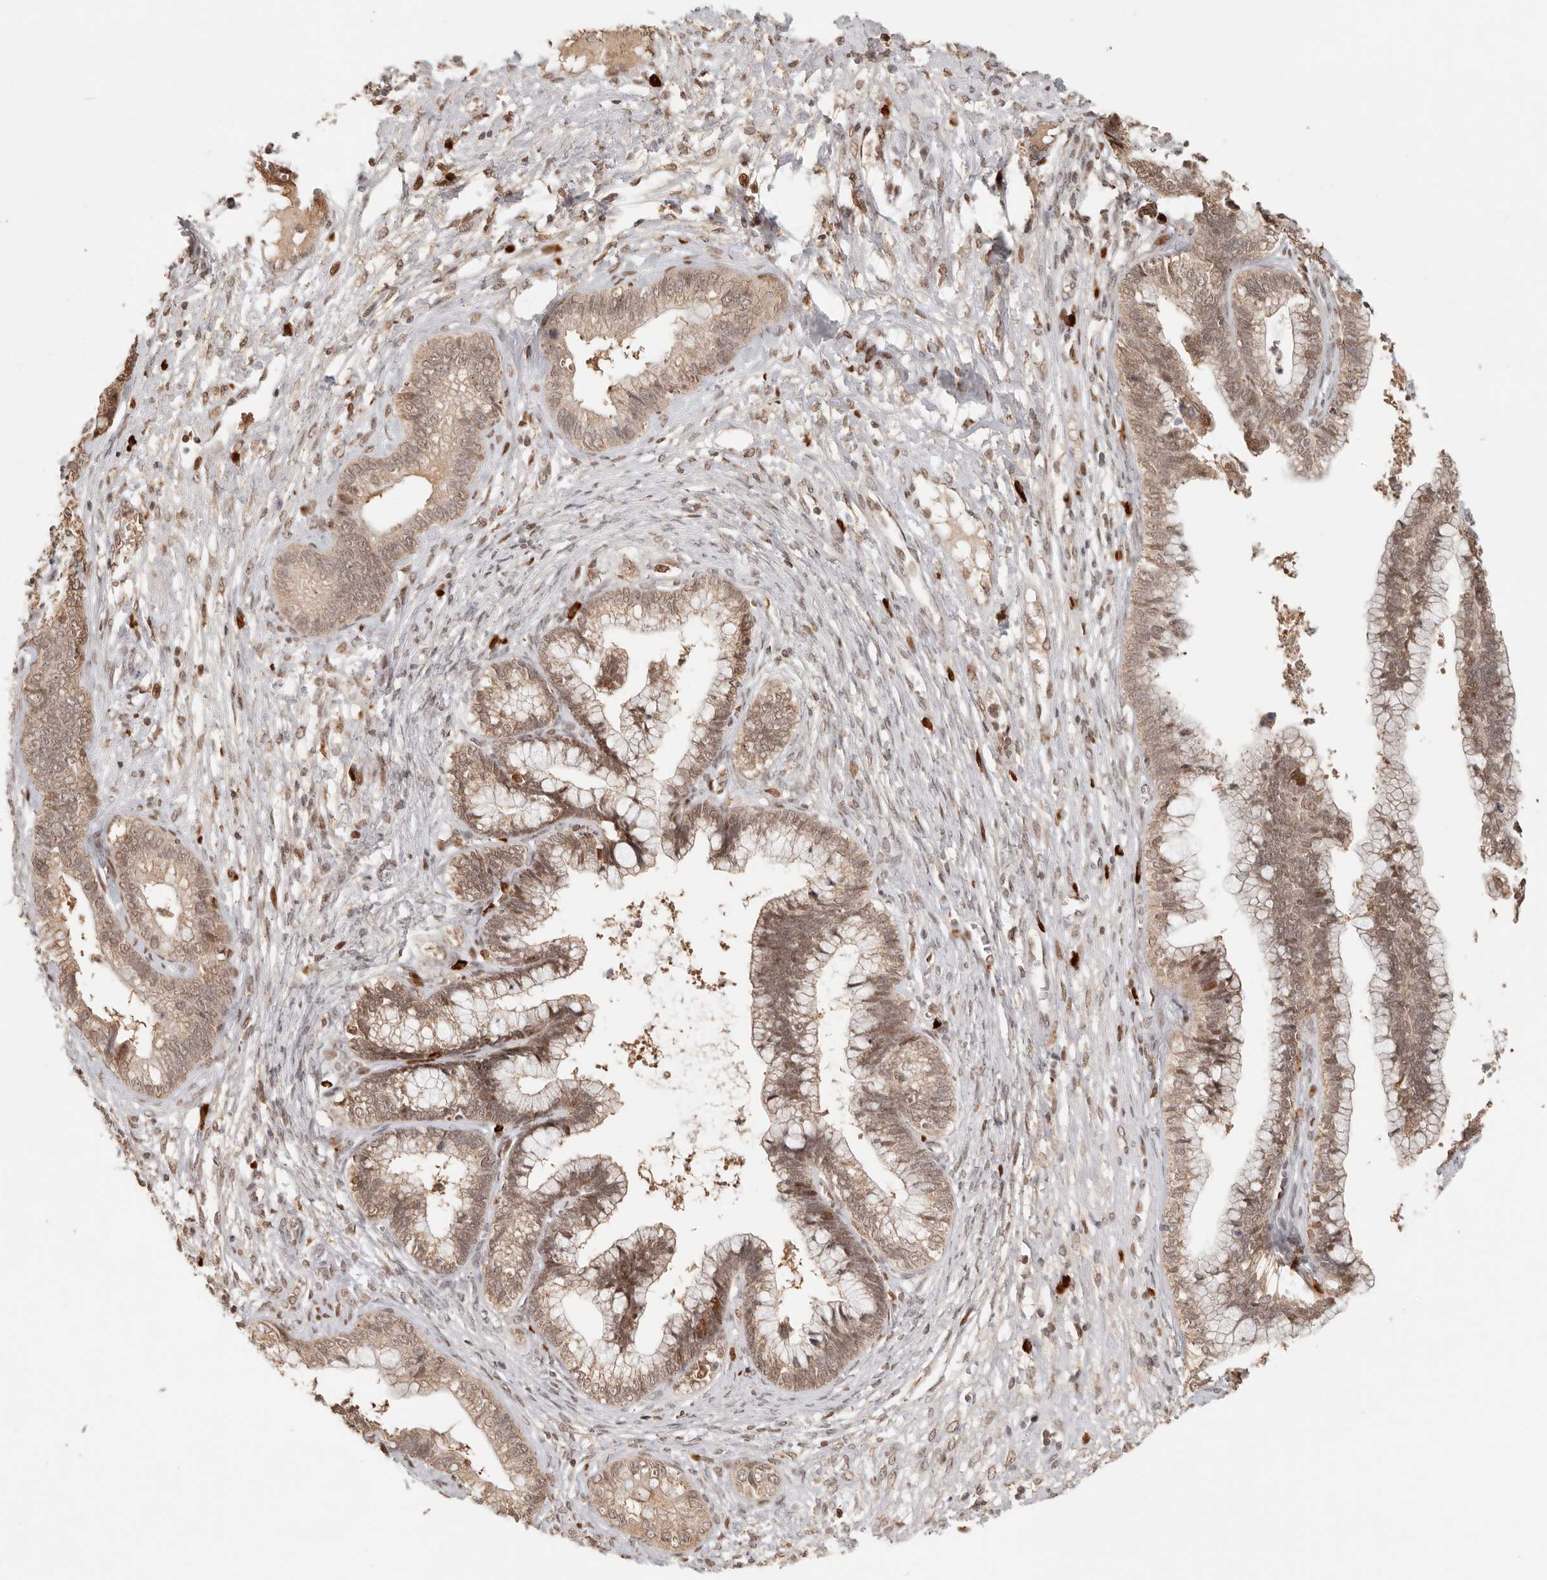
{"staining": {"intensity": "moderate", "quantity": ">75%", "location": "nuclear"}, "tissue": "cervical cancer", "cell_type": "Tumor cells", "image_type": "cancer", "snomed": [{"axis": "morphology", "description": "Adenocarcinoma, NOS"}, {"axis": "topography", "description": "Cervix"}], "caption": "Immunohistochemistry micrograph of neoplastic tissue: cervical cancer stained using IHC displays medium levels of moderate protein expression localized specifically in the nuclear of tumor cells, appearing as a nuclear brown color.", "gene": "NPAS2", "patient": {"sex": "female", "age": 44}}